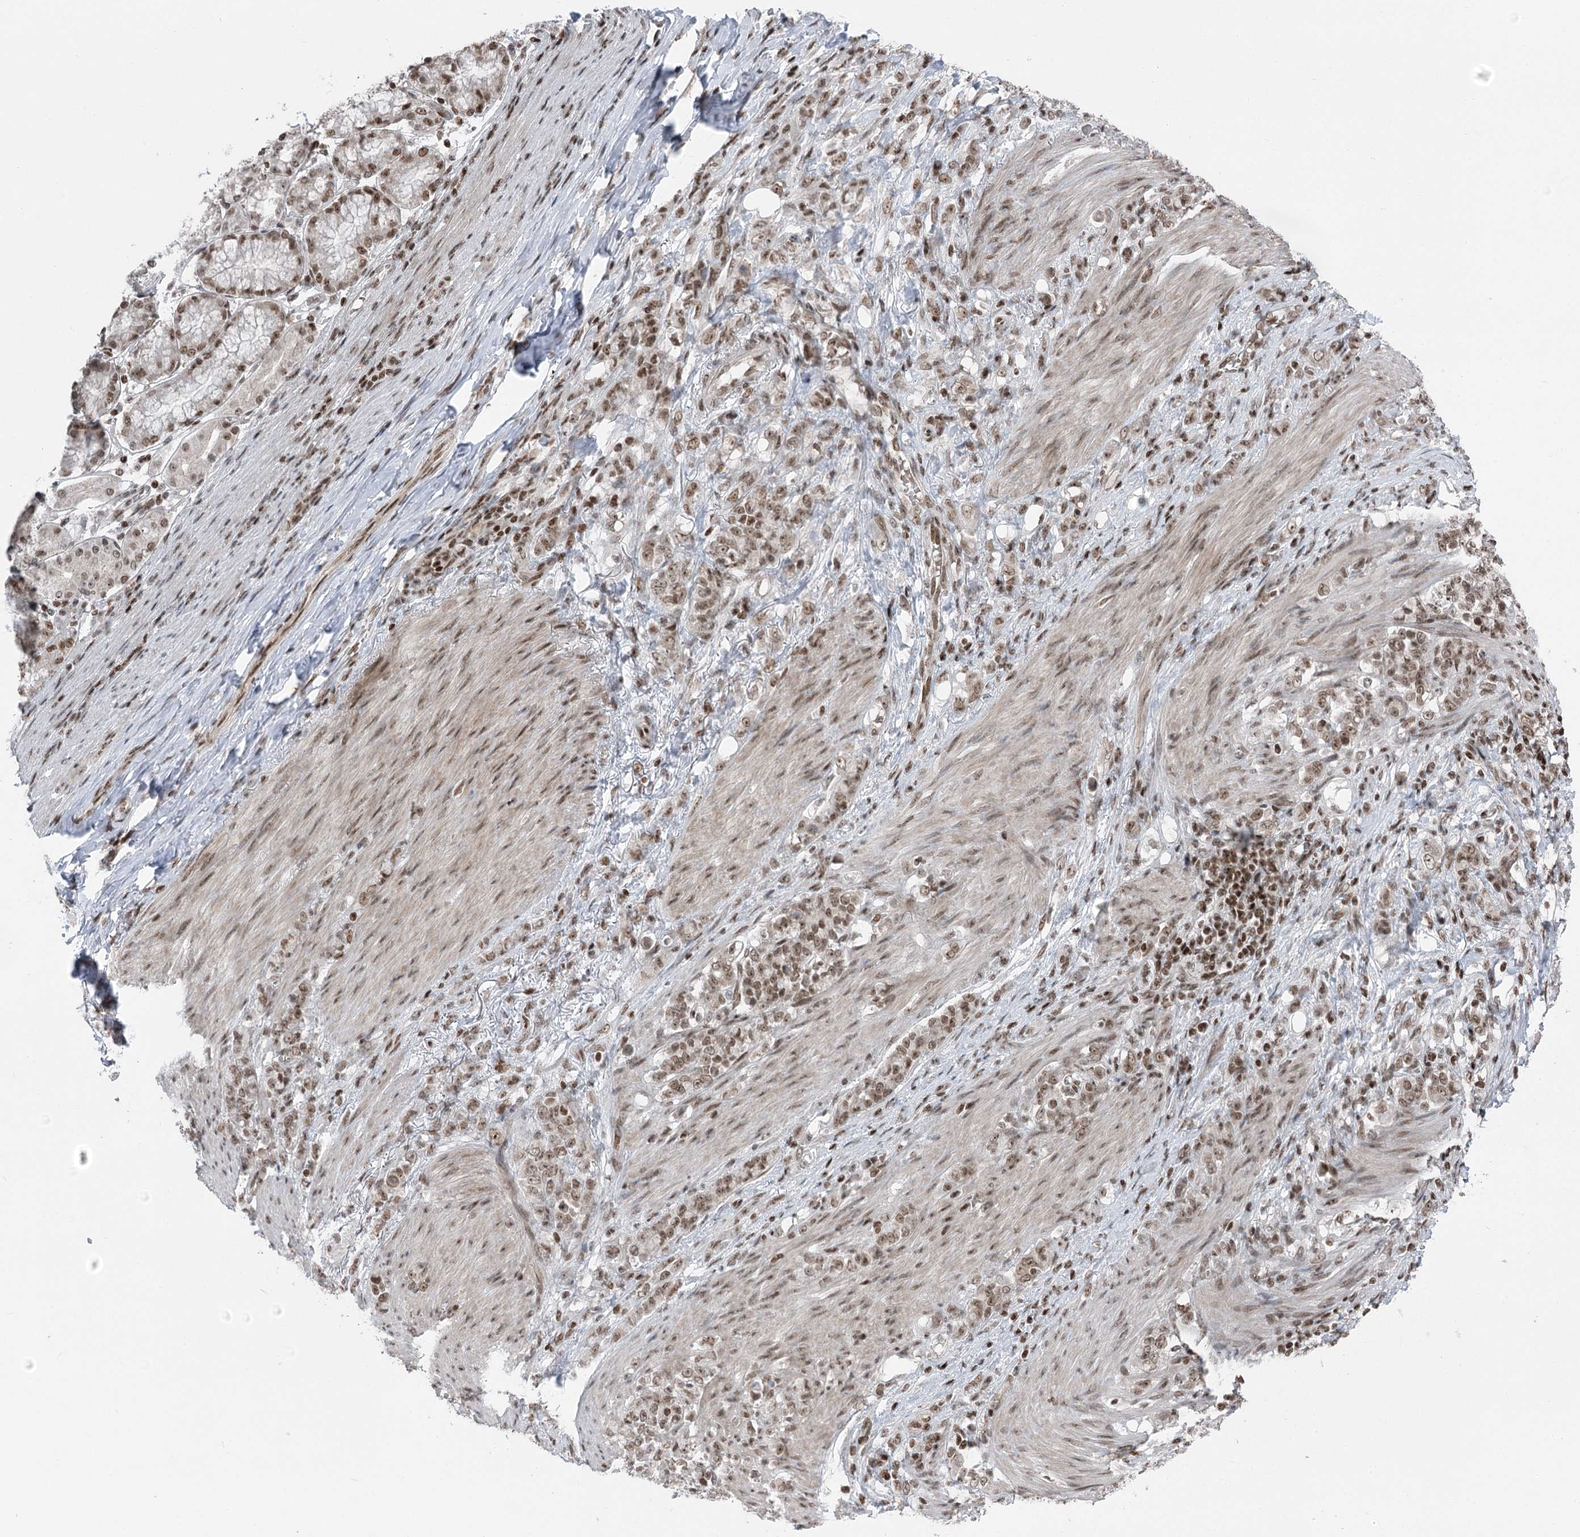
{"staining": {"intensity": "moderate", "quantity": ">75%", "location": "nuclear"}, "tissue": "stomach cancer", "cell_type": "Tumor cells", "image_type": "cancer", "snomed": [{"axis": "morphology", "description": "Adenocarcinoma, NOS"}, {"axis": "topography", "description": "Stomach"}], "caption": "Immunohistochemical staining of stomach cancer shows medium levels of moderate nuclear protein positivity in approximately >75% of tumor cells.", "gene": "CGGBP1", "patient": {"sex": "female", "age": 79}}